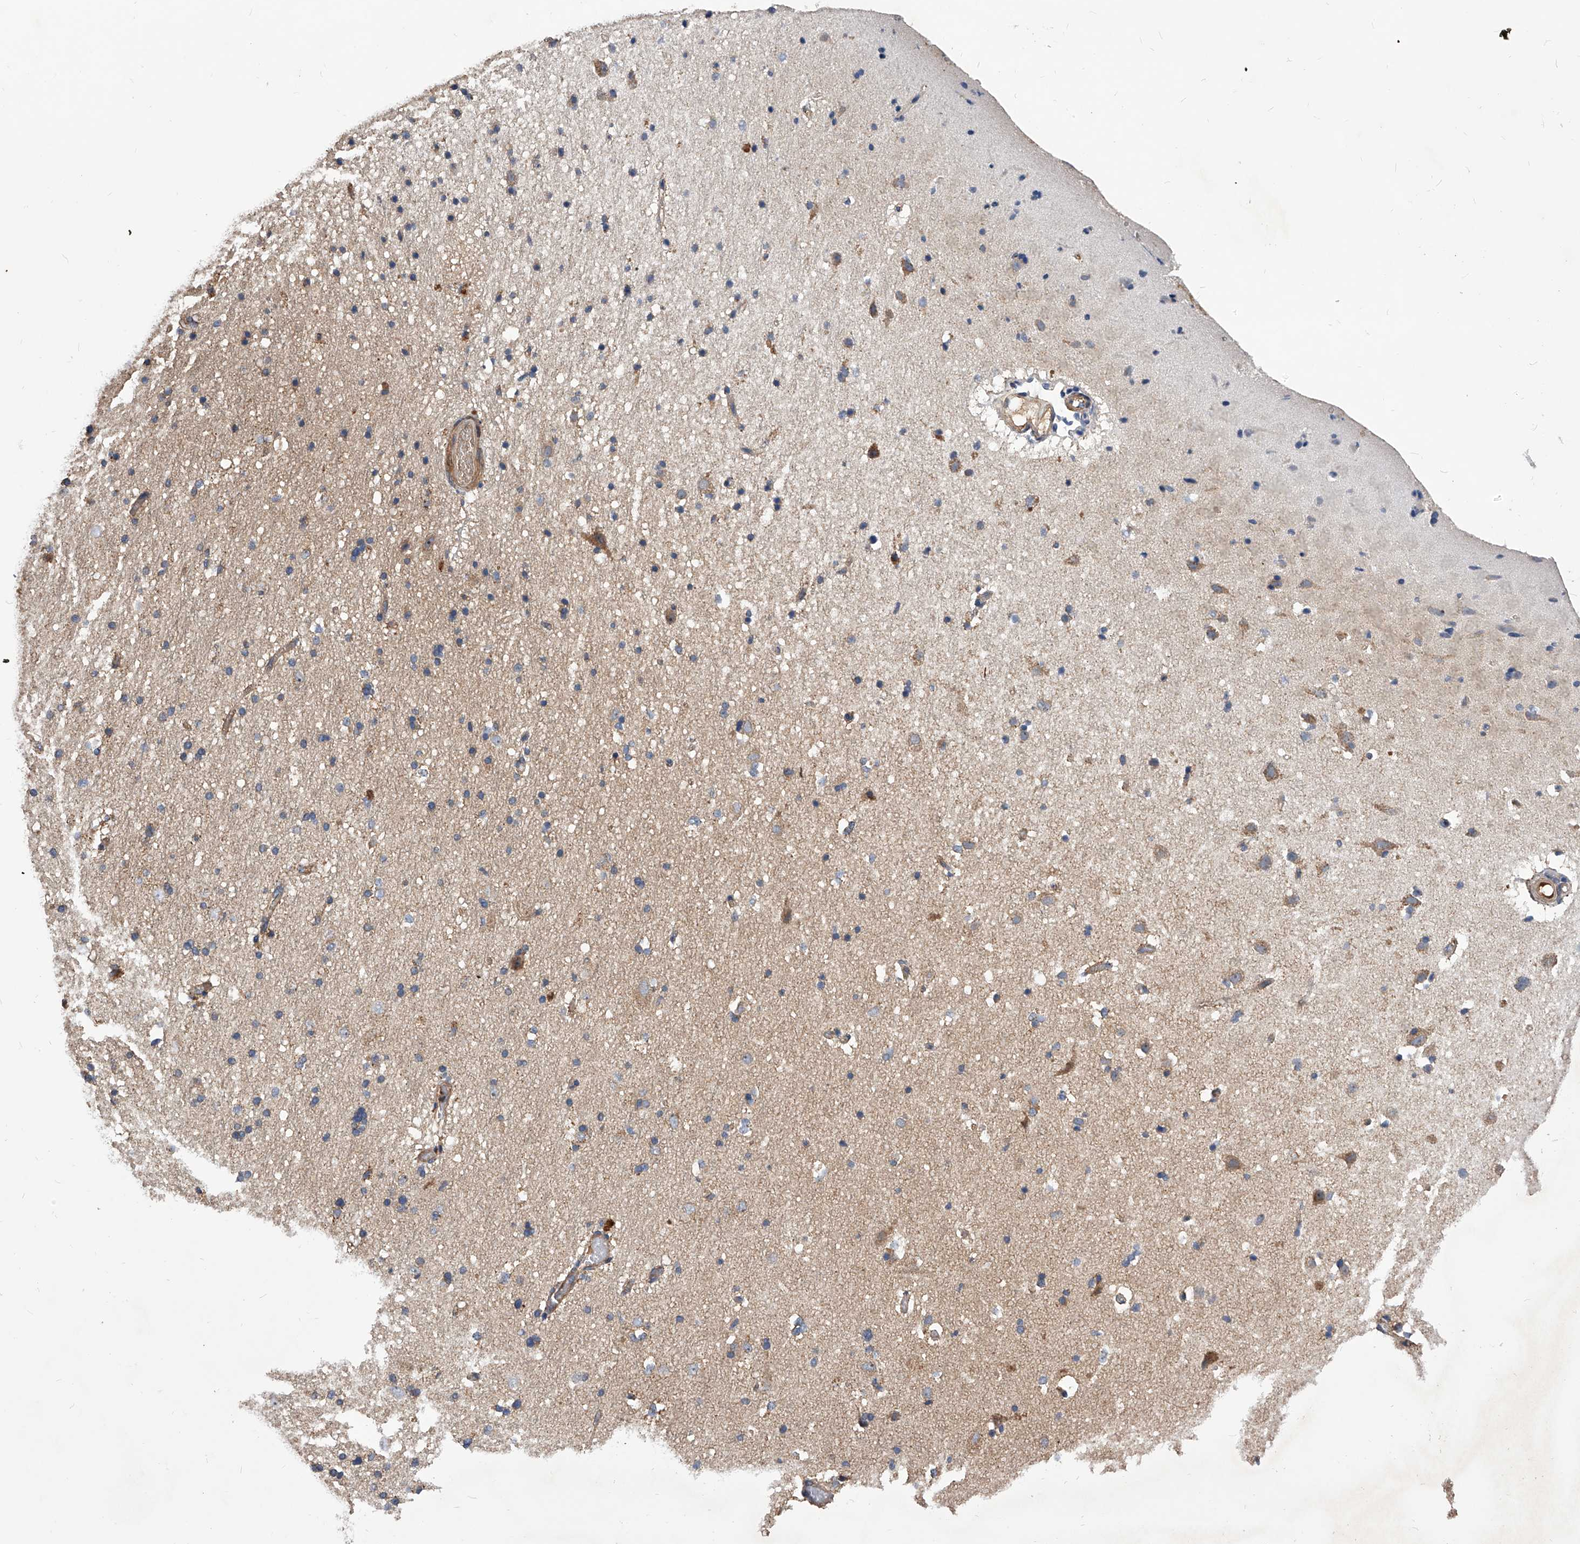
{"staining": {"intensity": "weak", "quantity": "25%-75%", "location": "cytoplasmic/membranous"}, "tissue": "cerebral cortex", "cell_type": "Endothelial cells", "image_type": "normal", "snomed": [{"axis": "morphology", "description": "Normal tissue, NOS"}, {"axis": "topography", "description": "Cerebral cortex"}], "caption": "Weak cytoplasmic/membranous staining is appreciated in approximately 25%-75% of endothelial cells in benign cerebral cortex.", "gene": "CUL7", "patient": {"sex": "male", "age": 34}}